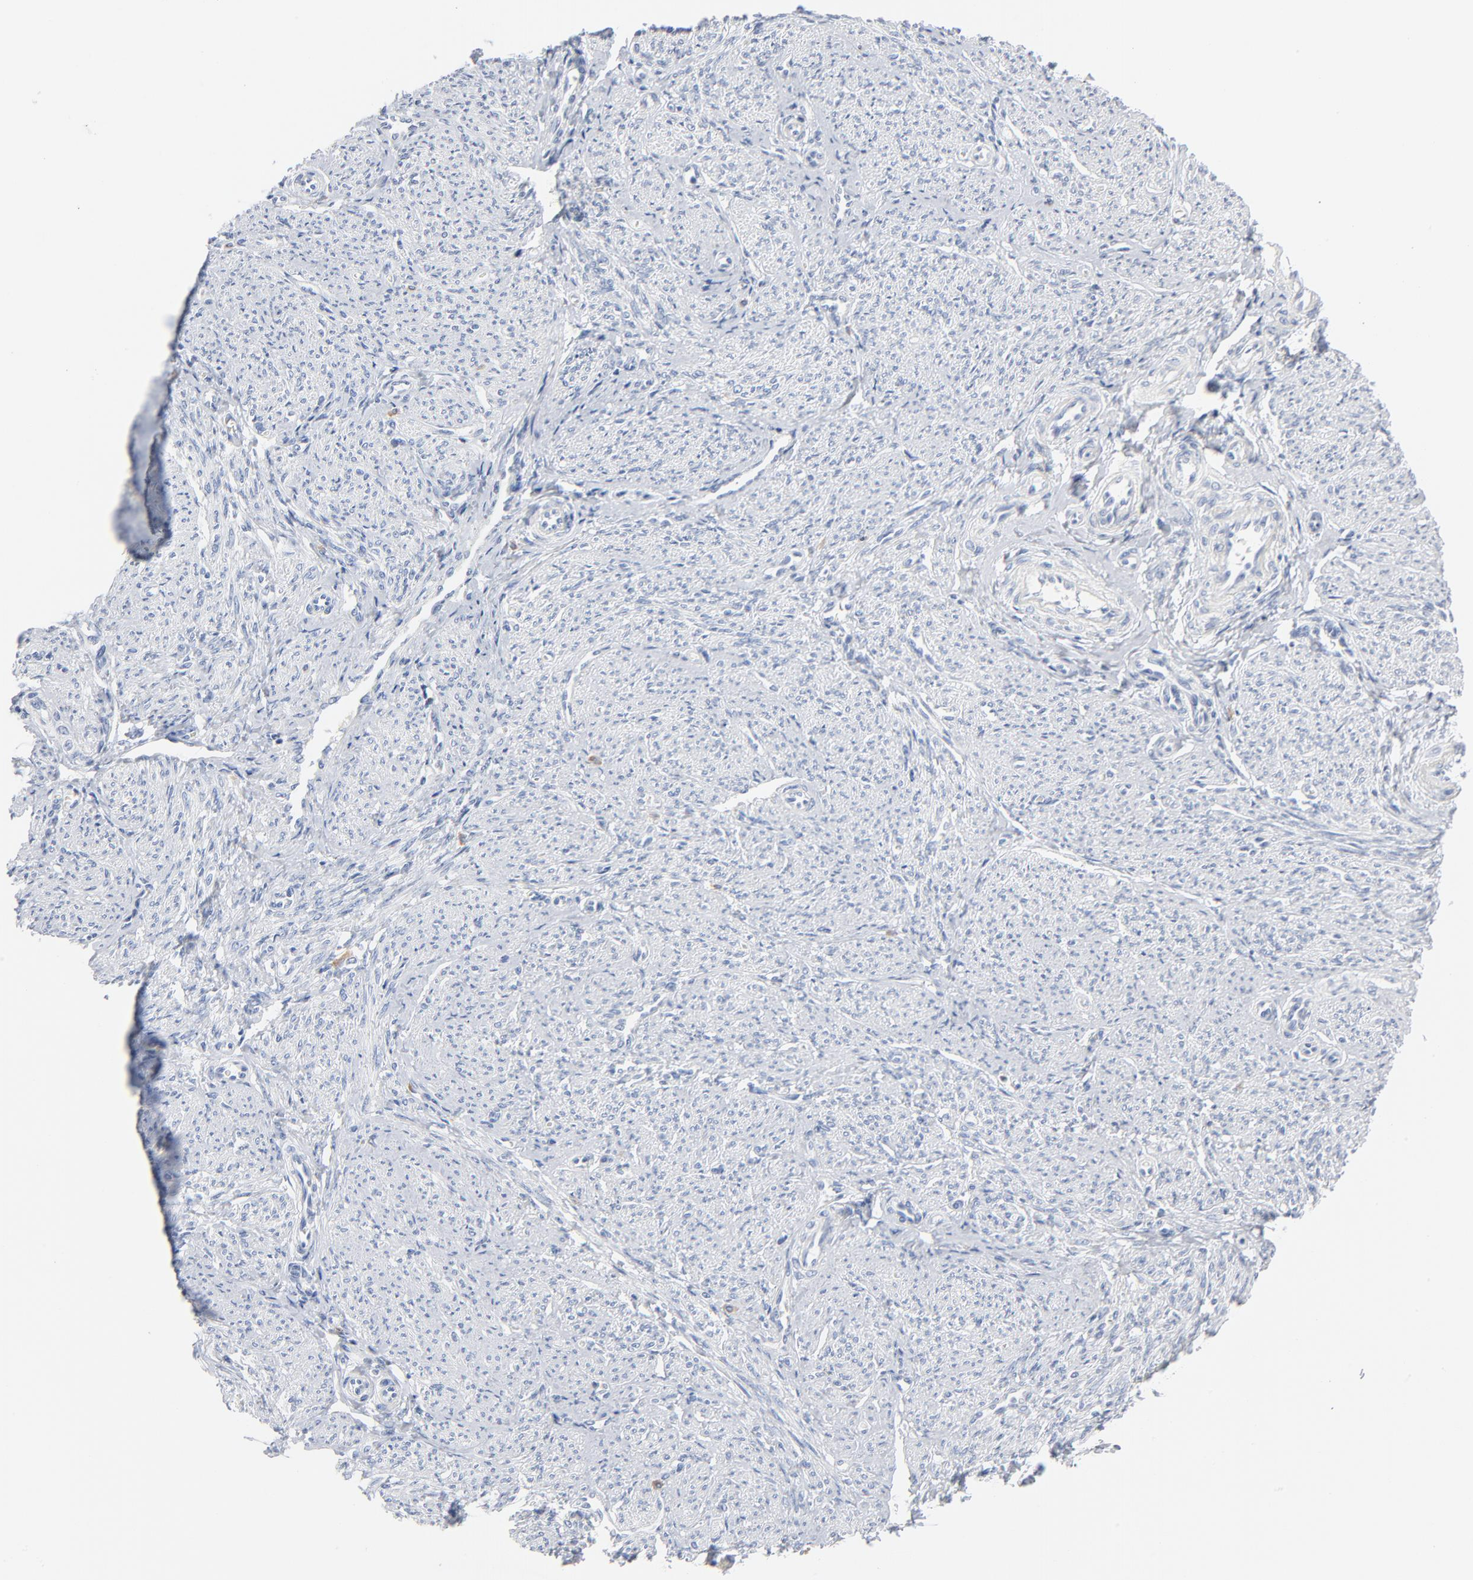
{"staining": {"intensity": "negative", "quantity": "none", "location": "none"}, "tissue": "smooth muscle", "cell_type": "Smooth muscle cells", "image_type": "normal", "snomed": [{"axis": "morphology", "description": "Normal tissue, NOS"}, {"axis": "topography", "description": "Smooth muscle"}], "caption": "High power microscopy image of an immunohistochemistry image of normal smooth muscle, revealing no significant staining in smooth muscle cells. (DAB (3,3'-diaminobenzidine) IHC with hematoxylin counter stain).", "gene": "PTK2B", "patient": {"sex": "female", "age": 65}}